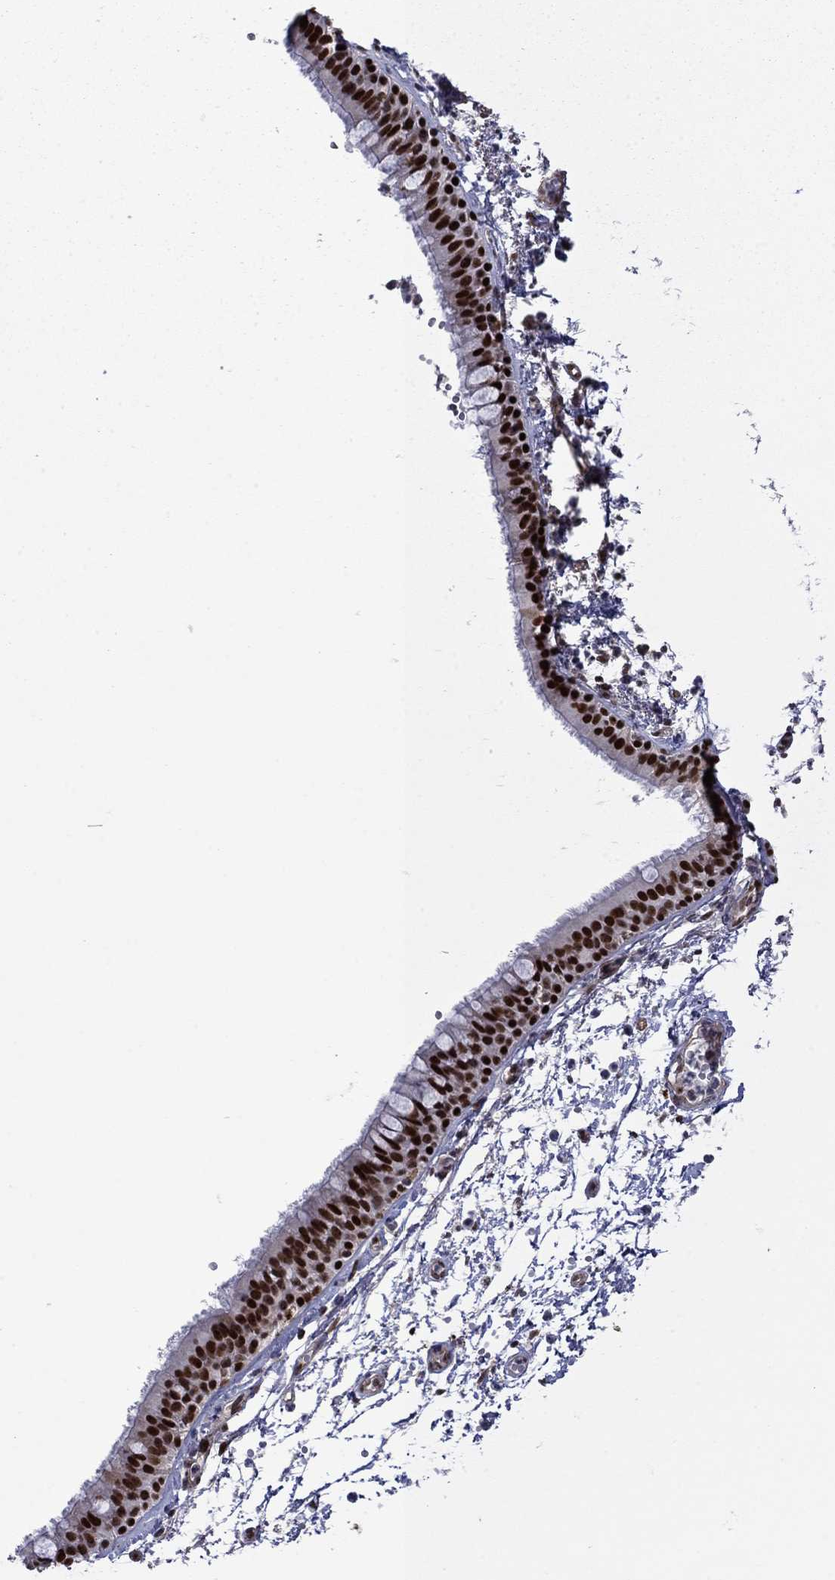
{"staining": {"intensity": "strong", "quantity": "25%-75%", "location": "nuclear"}, "tissue": "bronchus", "cell_type": "Respiratory epithelial cells", "image_type": "normal", "snomed": [{"axis": "morphology", "description": "Normal tissue, NOS"}, {"axis": "topography", "description": "Cartilage tissue"}, {"axis": "topography", "description": "Bronchus"}], "caption": "Strong nuclear staining is appreciated in approximately 25%-75% of respiratory epithelial cells in normal bronchus.", "gene": "SURF2", "patient": {"sex": "male", "age": 66}}